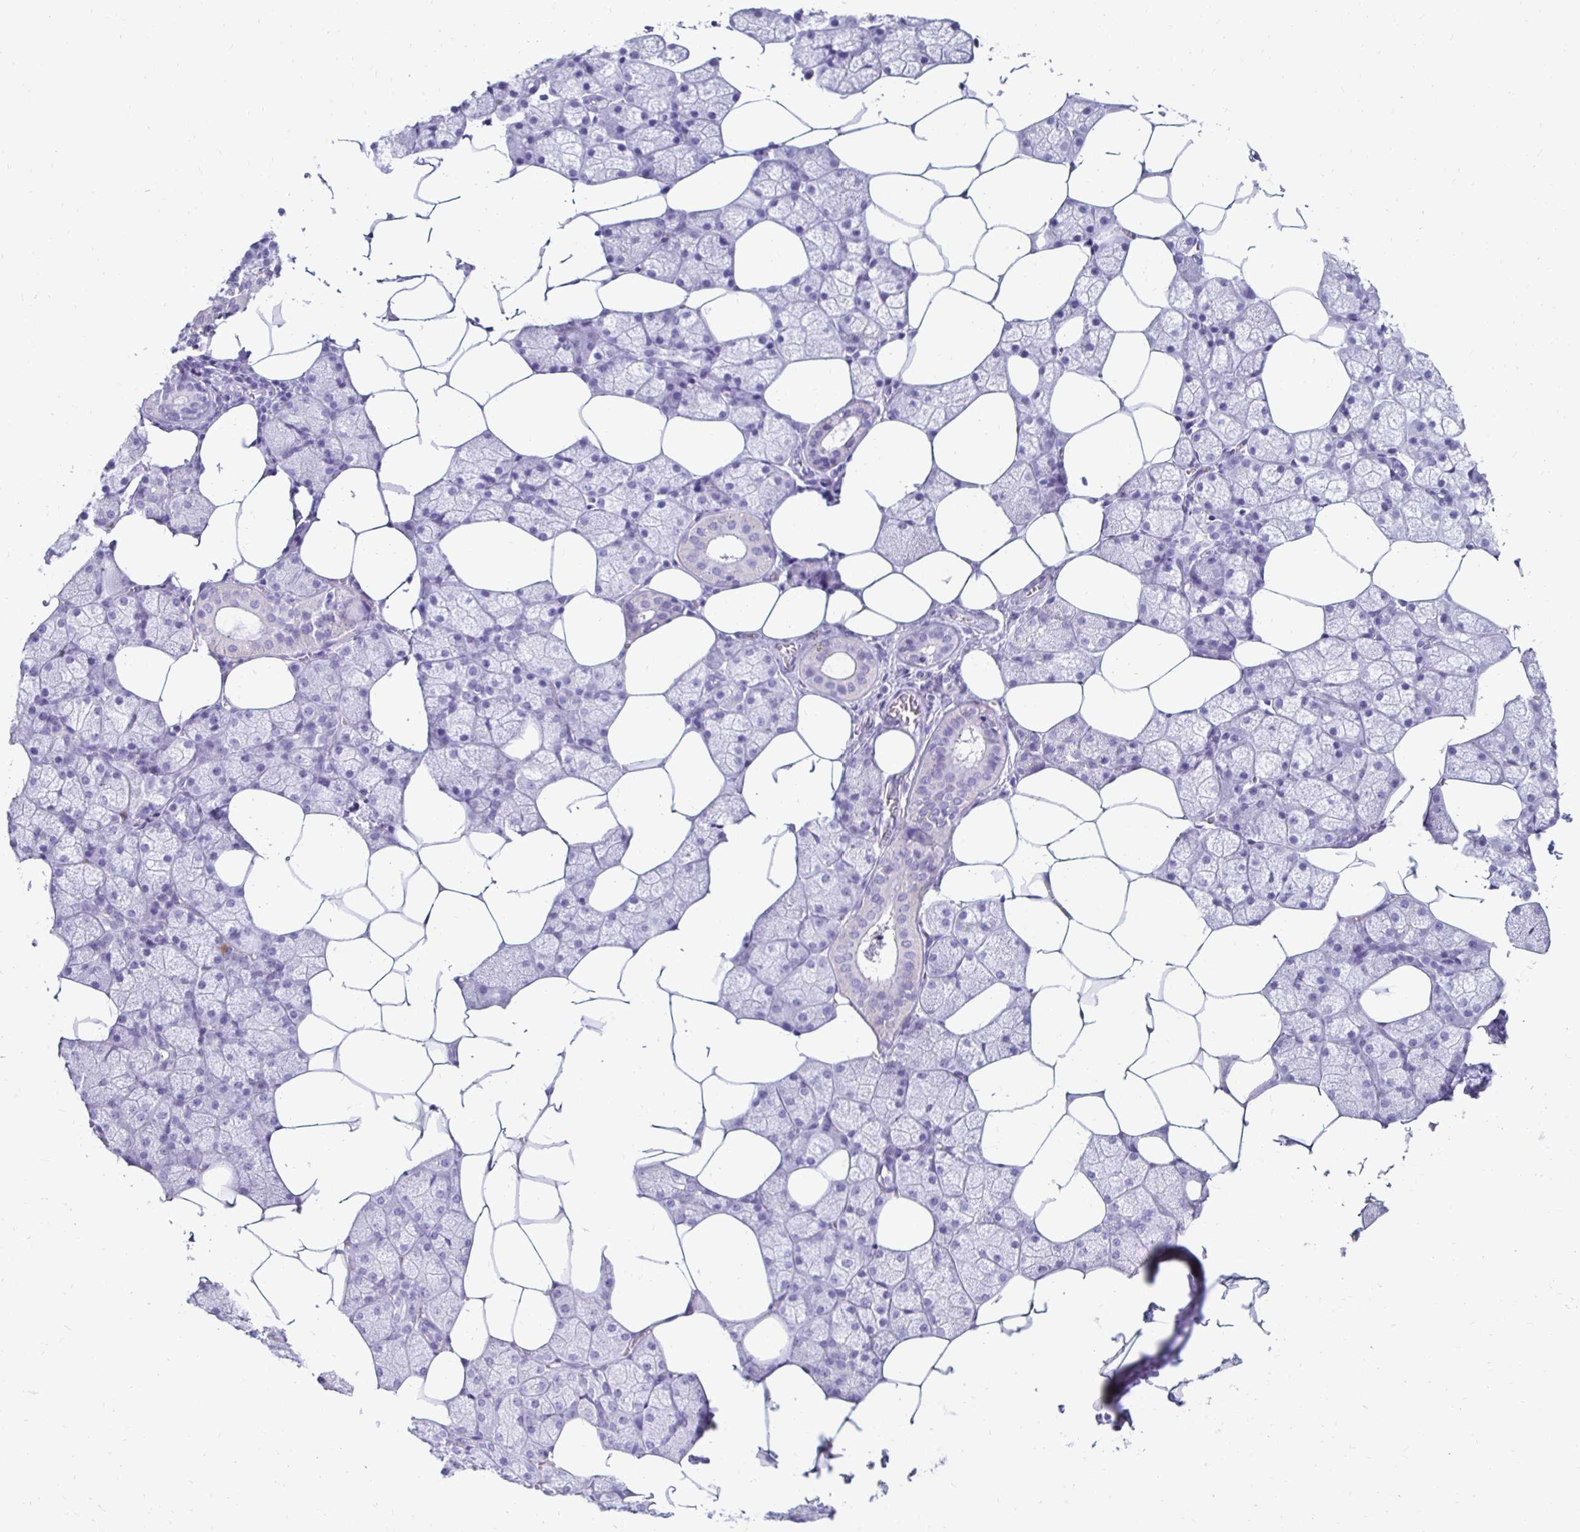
{"staining": {"intensity": "negative", "quantity": "none", "location": "none"}, "tissue": "salivary gland", "cell_type": "Glandular cells", "image_type": "normal", "snomed": [{"axis": "morphology", "description": "Normal tissue, NOS"}, {"axis": "topography", "description": "Salivary gland"}], "caption": "High magnification brightfield microscopy of normal salivary gland stained with DAB (brown) and counterstained with hematoxylin (blue): glandular cells show no significant positivity.", "gene": "CST6", "patient": {"sex": "female", "age": 43}}